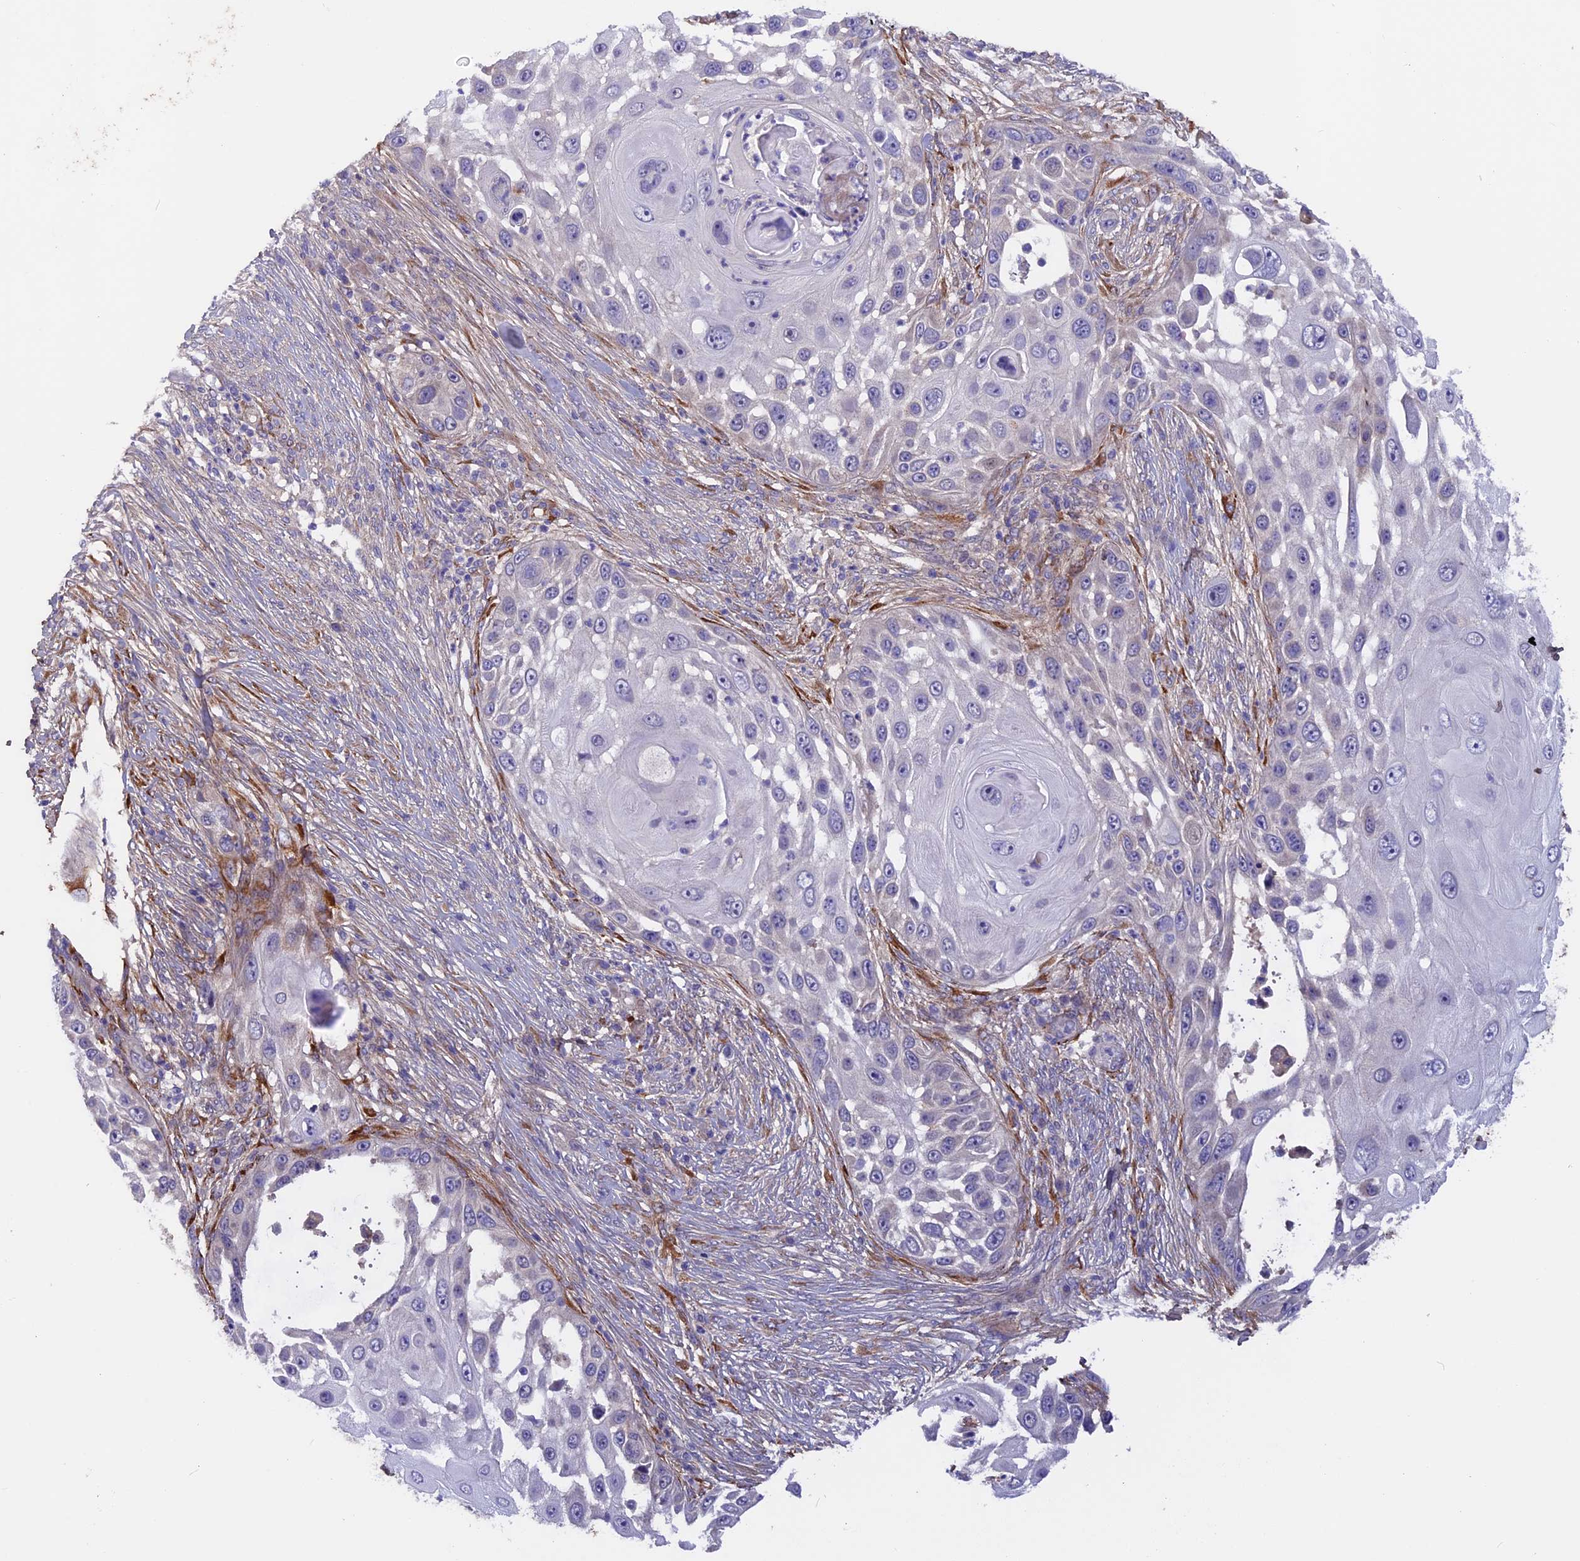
{"staining": {"intensity": "negative", "quantity": "none", "location": "none"}, "tissue": "skin cancer", "cell_type": "Tumor cells", "image_type": "cancer", "snomed": [{"axis": "morphology", "description": "Squamous cell carcinoma, NOS"}, {"axis": "topography", "description": "Skin"}], "caption": "Immunohistochemistry (IHC) image of neoplastic tissue: squamous cell carcinoma (skin) stained with DAB (3,3'-diaminobenzidine) exhibits no significant protein expression in tumor cells. (Brightfield microscopy of DAB immunohistochemistry (IHC) at high magnification).", "gene": "COL4A3", "patient": {"sex": "female", "age": 44}}